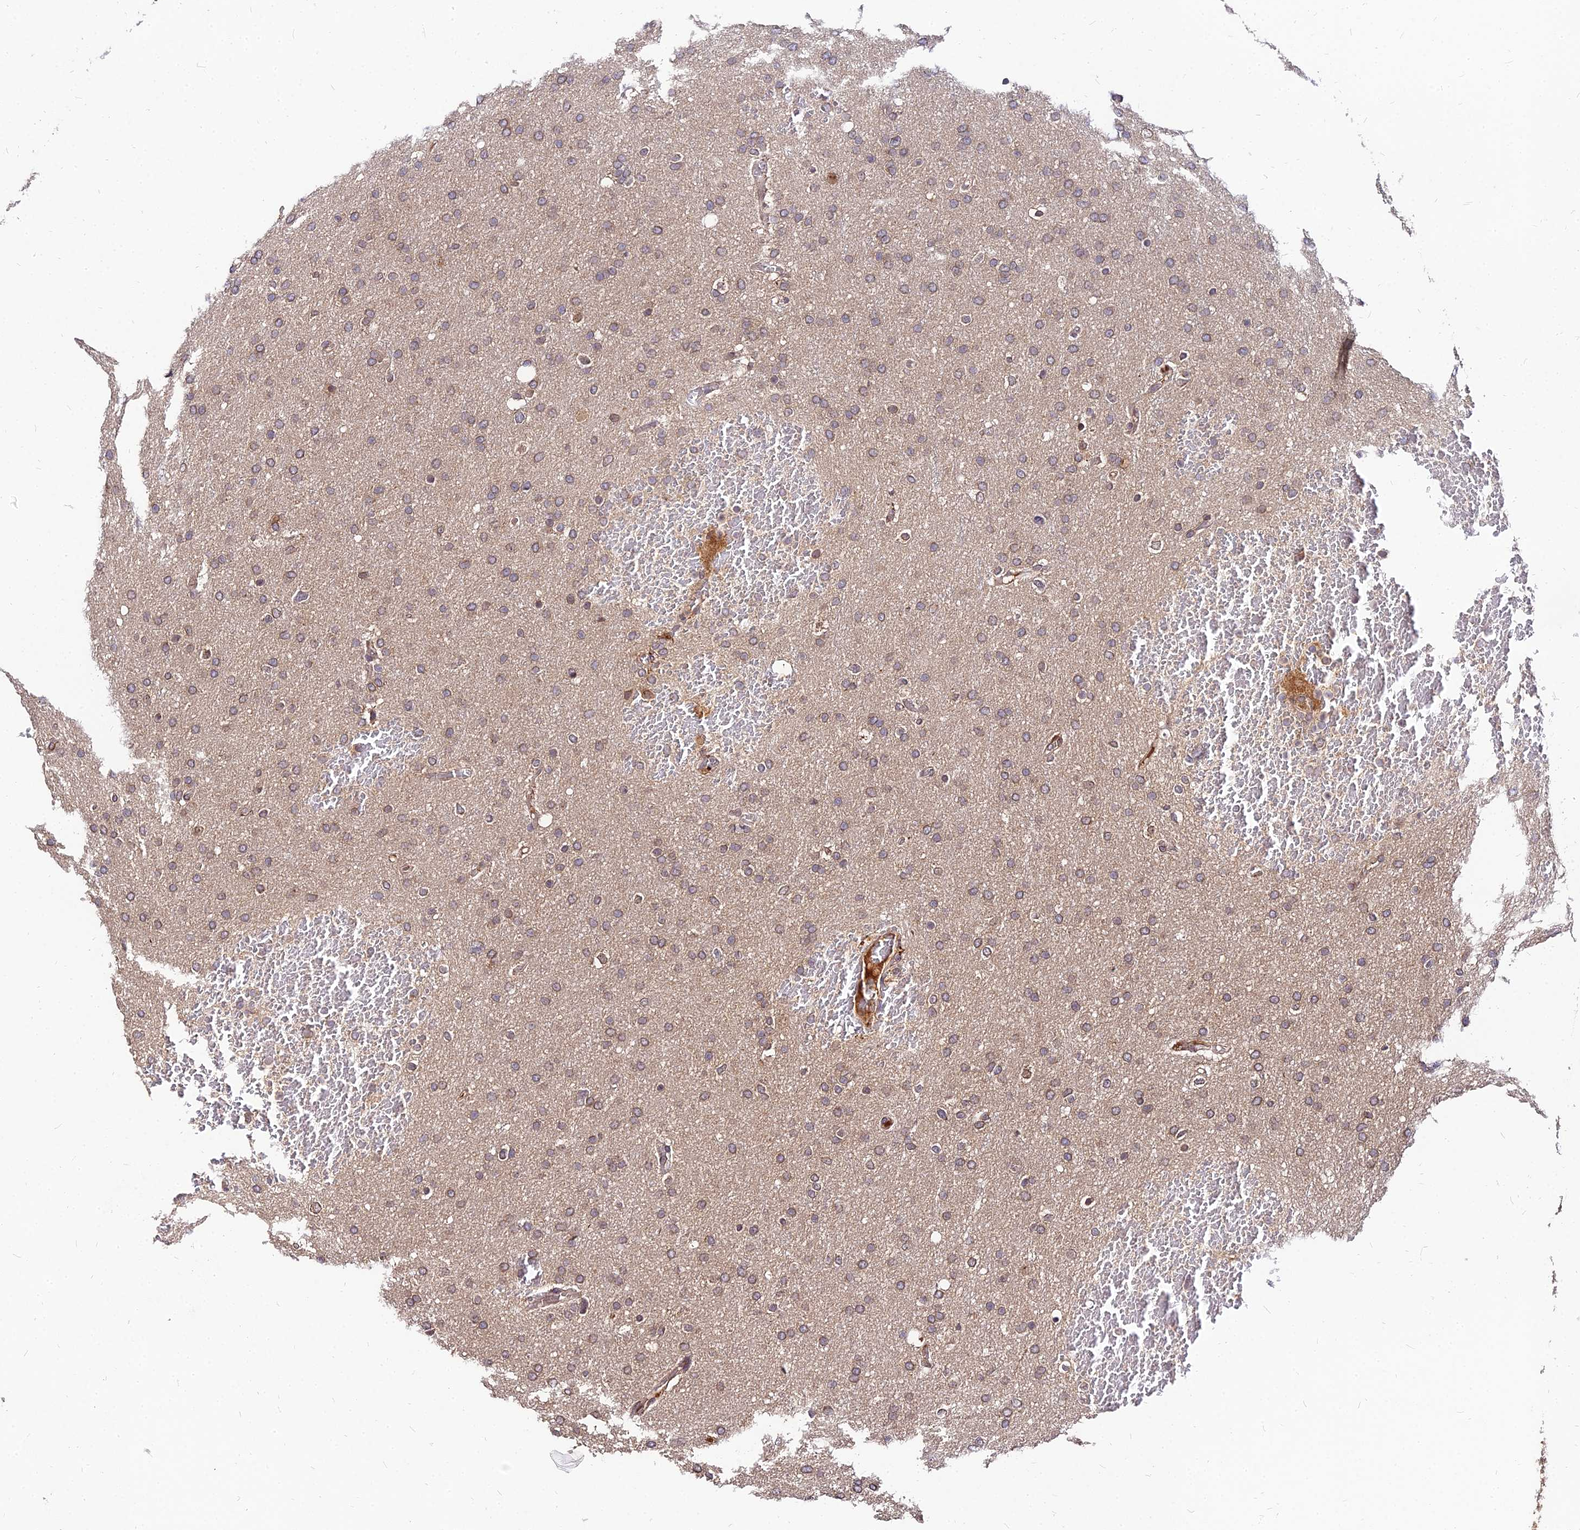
{"staining": {"intensity": "weak", "quantity": ">75%", "location": "cytoplasmic/membranous"}, "tissue": "glioma", "cell_type": "Tumor cells", "image_type": "cancer", "snomed": [{"axis": "morphology", "description": "Glioma, malignant, High grade"}, {"axis": "topography", "description": "Cerebral cortex"}], "caption": "Approximately >75% of tumor cells in malignant glioma (high-grade) reveal weak cytoplasmic/membranous protein staining as visualized by brown immunohistochemical staining.", "gene": "PDE4D", "patient": {"sex": "female", "age": 36}}